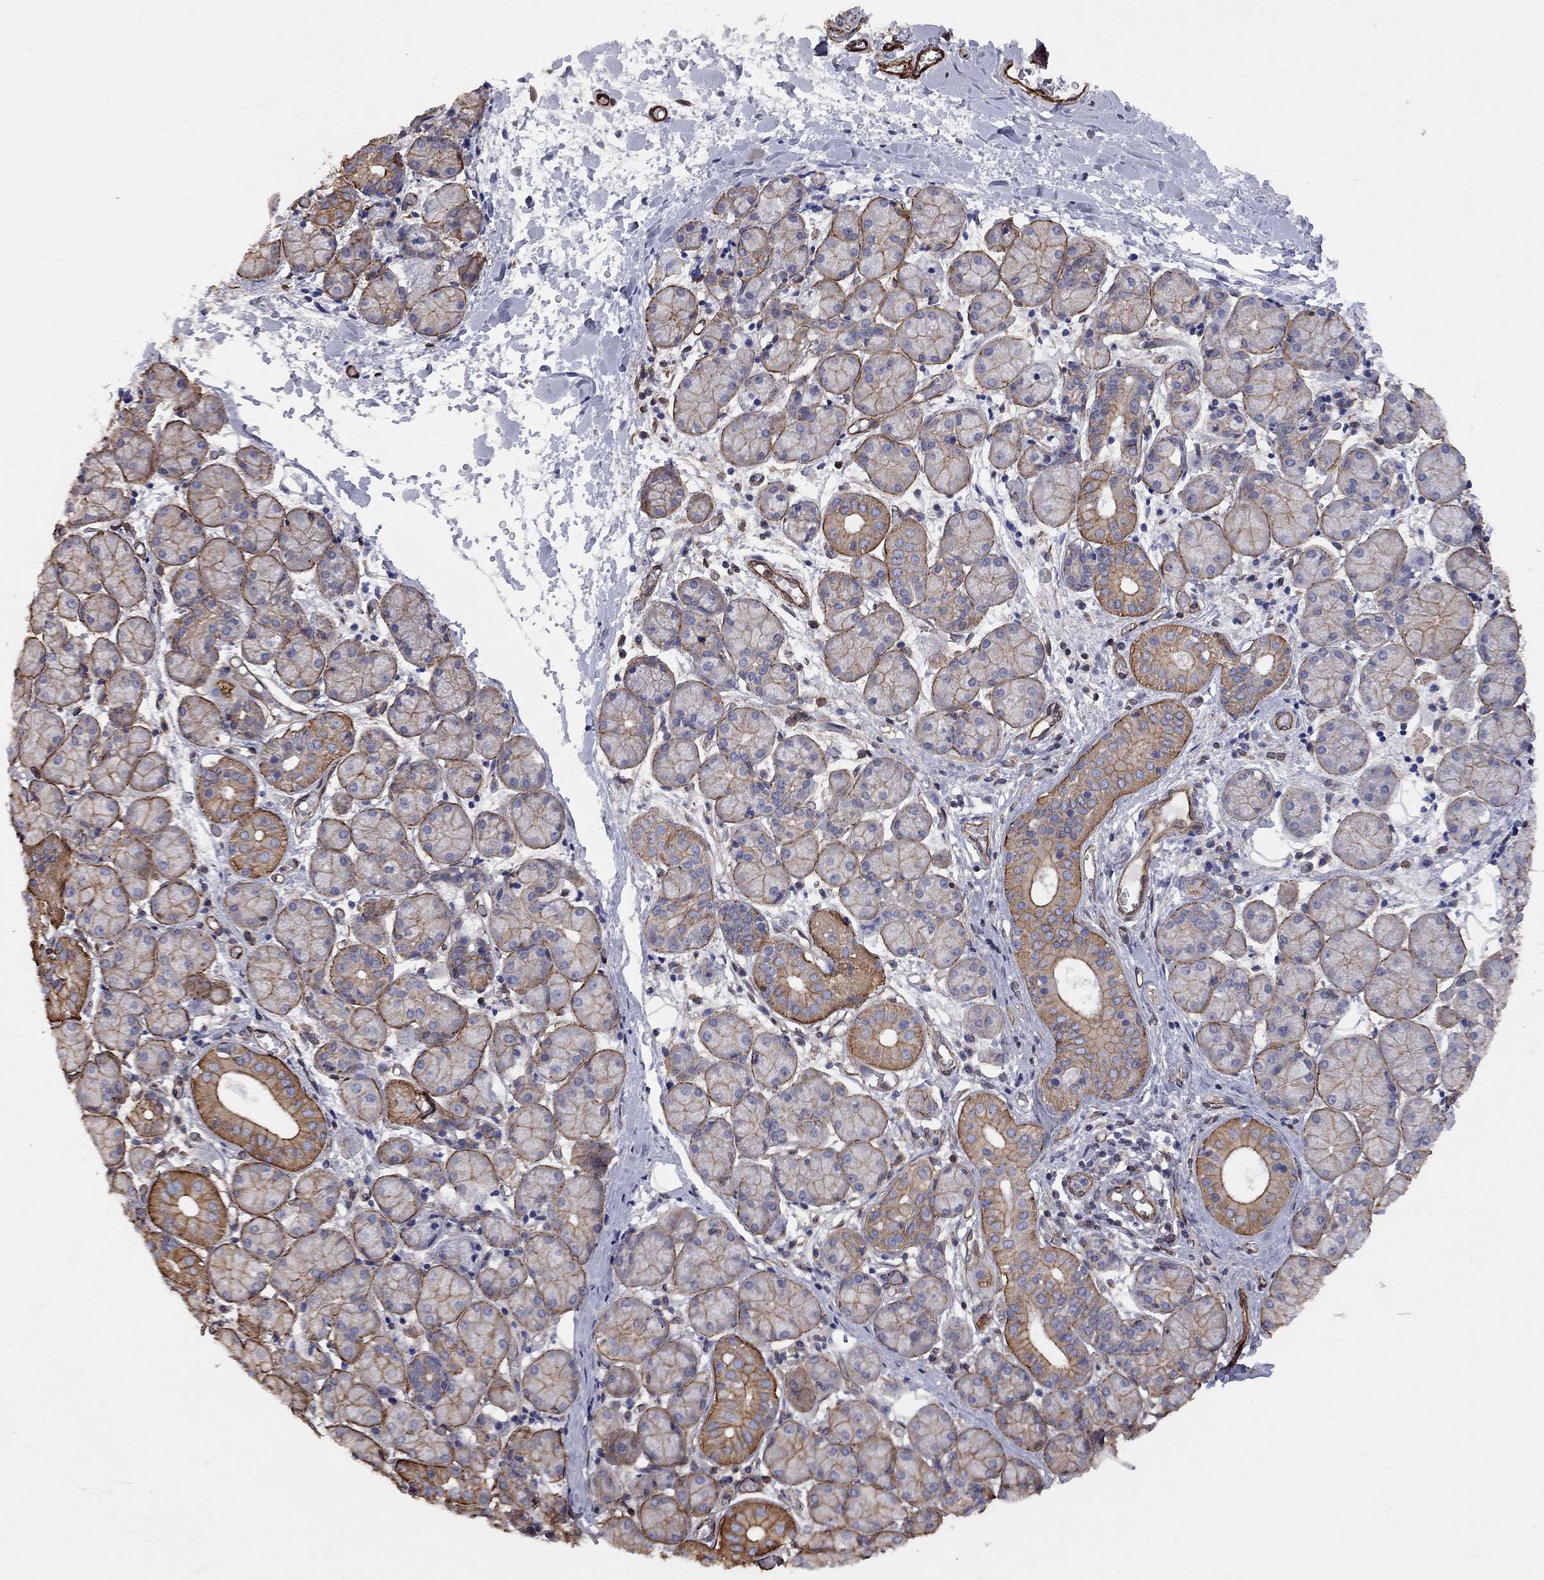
{"staining": {"intensity": "strong", "quantity": "25%-75%", "location": "cytoplasmic/membranous"}, "tissue": "salivary gland", "cell_type": "Glandular cells", "image_type": "normal", "snomed": [{"axis": "morphology", "description": "Normal tissue, NOS"}, {"axis": "topography", "description": "Salivary gland"}, {"axis": "topography", "description": "Peripheral nerve tissue"}], "caption": "A brown stain labels strong cytoplasmic/membranous staining of a protein in glandular cells of unremarkable salivary gland. (DAB (3,3'-diaminobenzidine) = brown stain, brightfield microscopy at high magnification).", "gene": "BICDL2", "patient": {"sex": "female", "age": 24}}